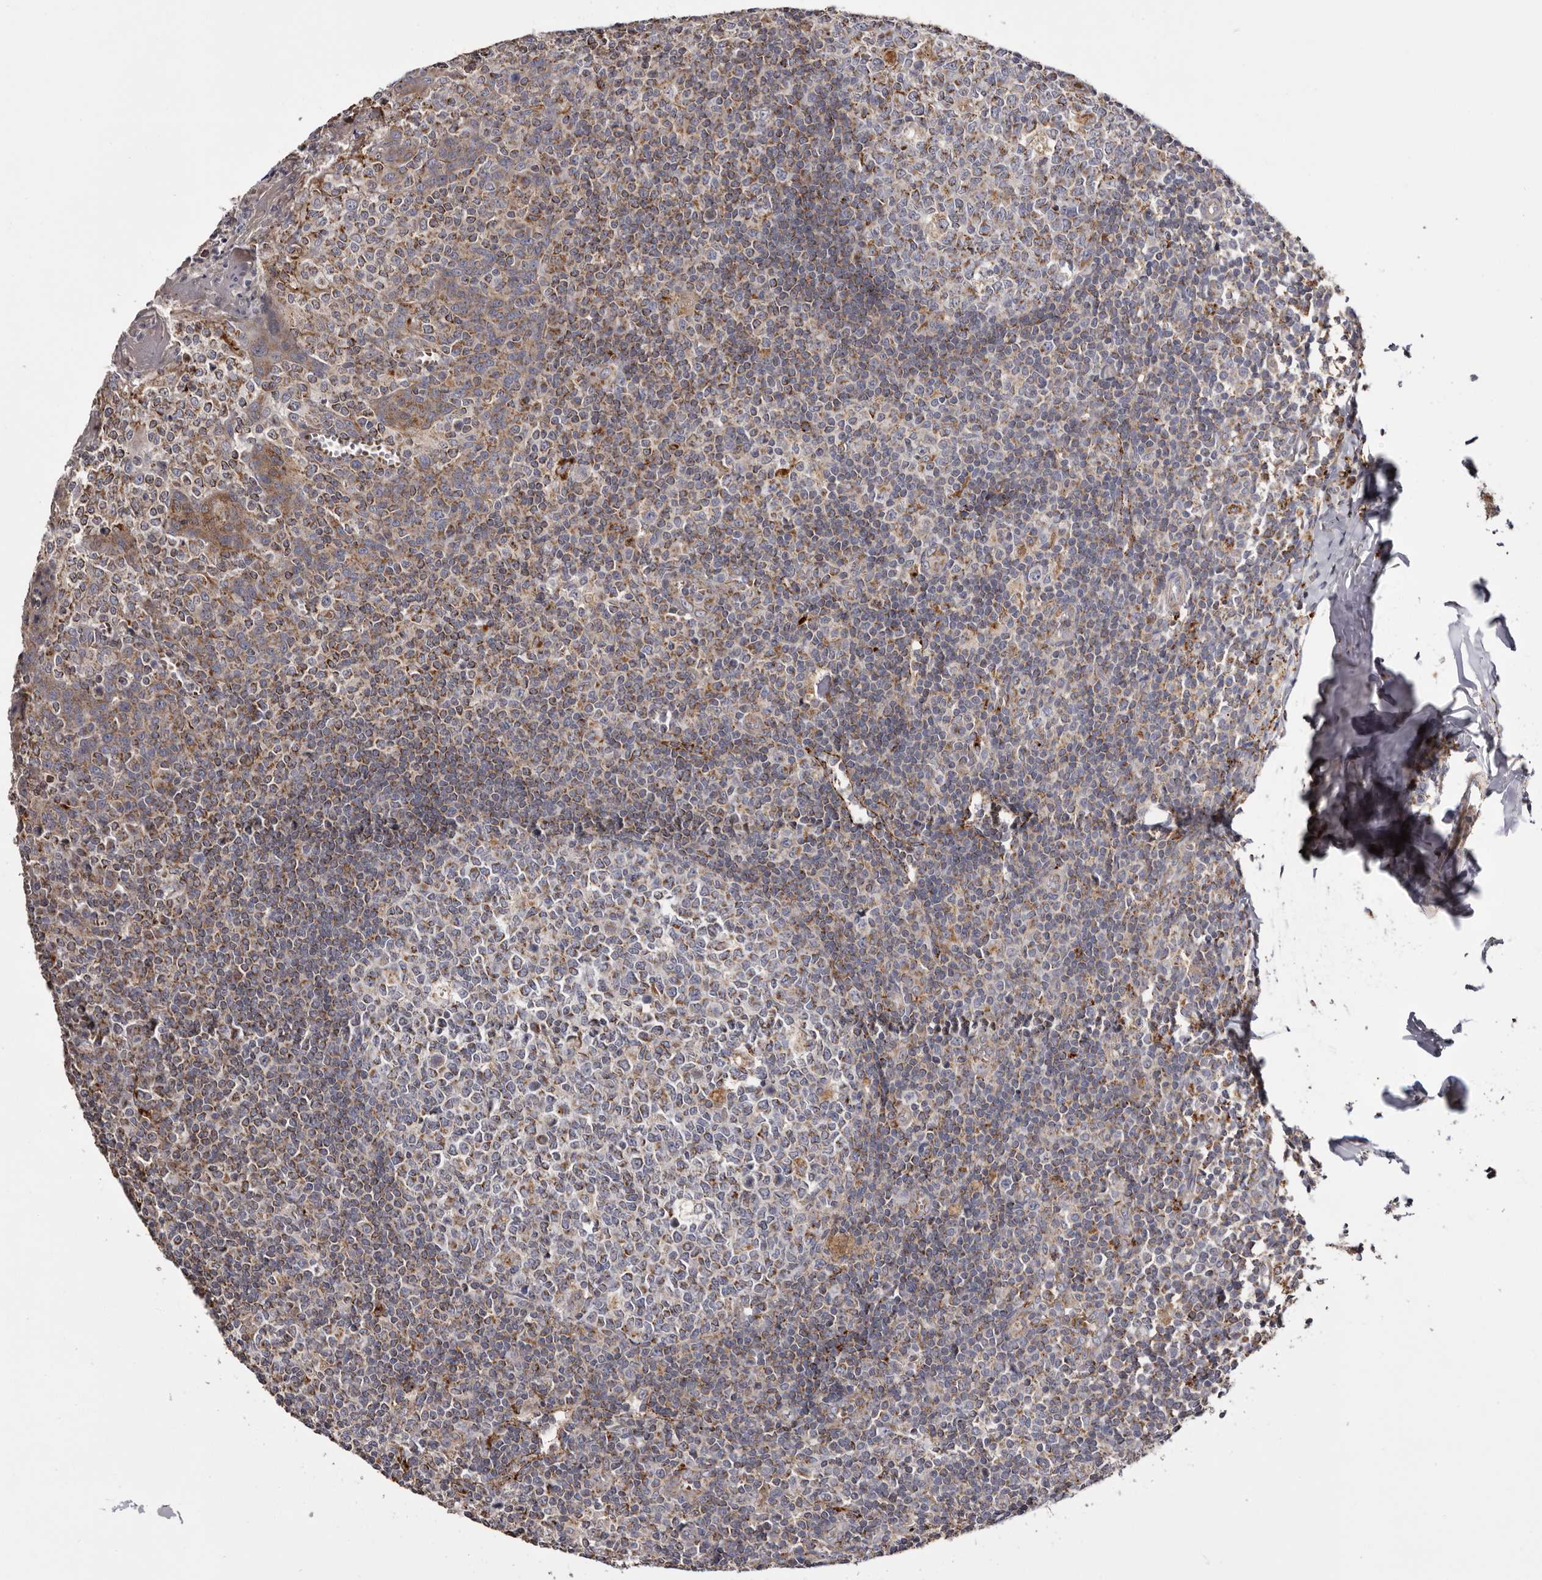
{"staining": {"intensity": "moderate", "quantity": "25%-75%", "location": "cytoplasmic/membranous"}, "tissue": "tonsil", "cell_type": "Germinal center cells", "image_type": "normal", "snomed": [{"axis": "morphology", "description": "Normal tissue, NOS"}, {"axis": "topography", "description": "Tonsil"}], "caption": "Benign tonsil was stained to show a protein in brown. There is medium levels of moderate cytoplasmic/membranous staining in approximately 25%-75% of germinal center cells.", "gene": "MECR", "patient": {"sex": "female", "age": 19}}